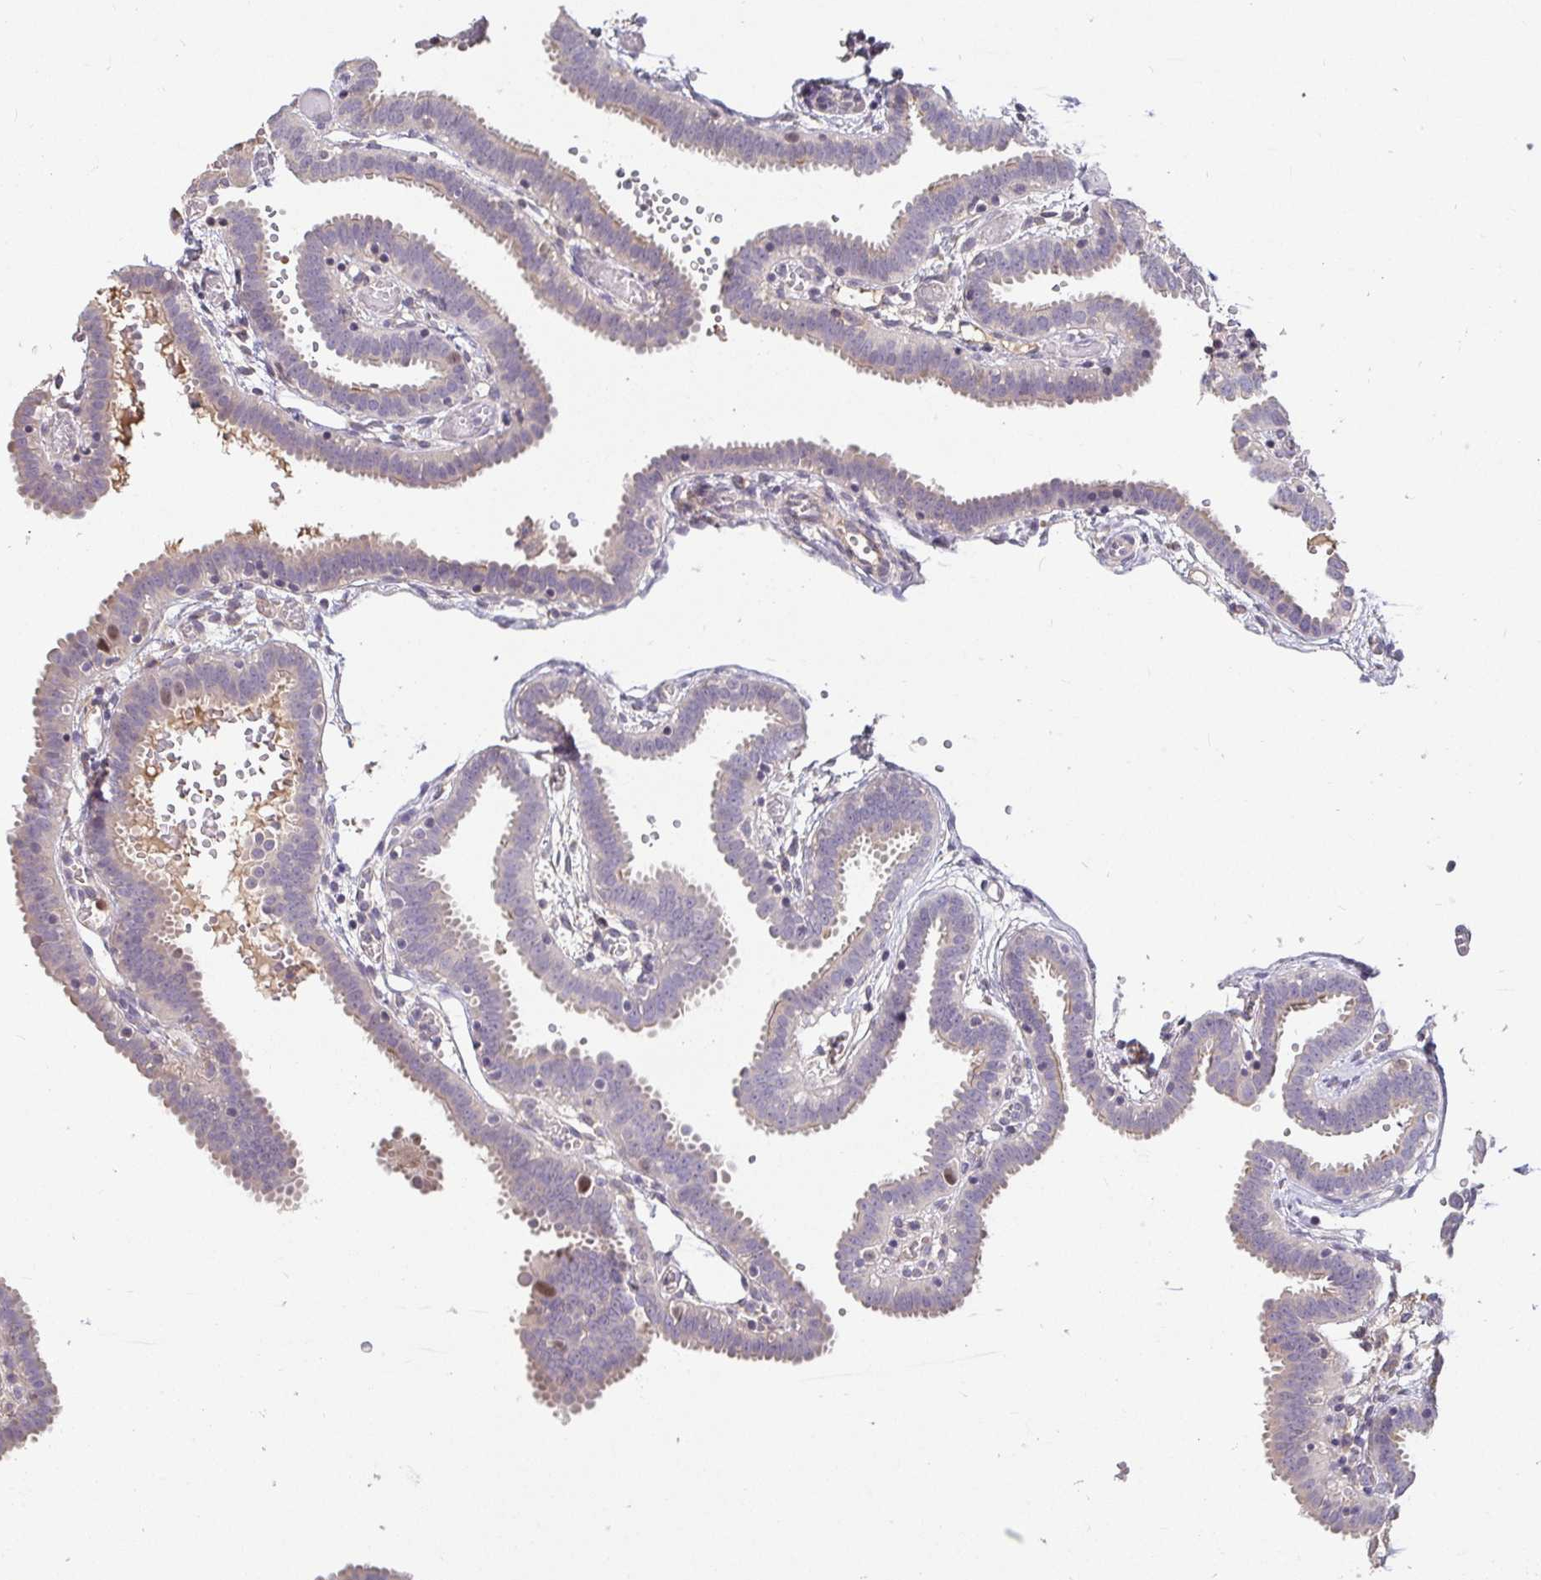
{"staining": {"intensity": "moderate", "quantity": "<25%", "location": "cytoplasmic/membranous,nuclear"}, "tissue": "fallopian tube", "cell_type": "Glandular cells", "image_type": "normal", "snomed": [{"axis": "morphology", "description": "Normal tissue, NOS"}, {"axis": "topography", "description": "Fallopian tube"}], "caption": "Immunohistochemistry (IHC) (DAB) staining of unremarkable fallopian tube shows moderate cytoplasmic/membranous,nuclear protein positivity in approximately <25% of glandular cells. (DAB (3,3'-diaminobenzidine) IHC, brown staining for protein, blue staining for nuclei).", "gene": "ANLN", "patient": {"sex": "female", "age": 37}}